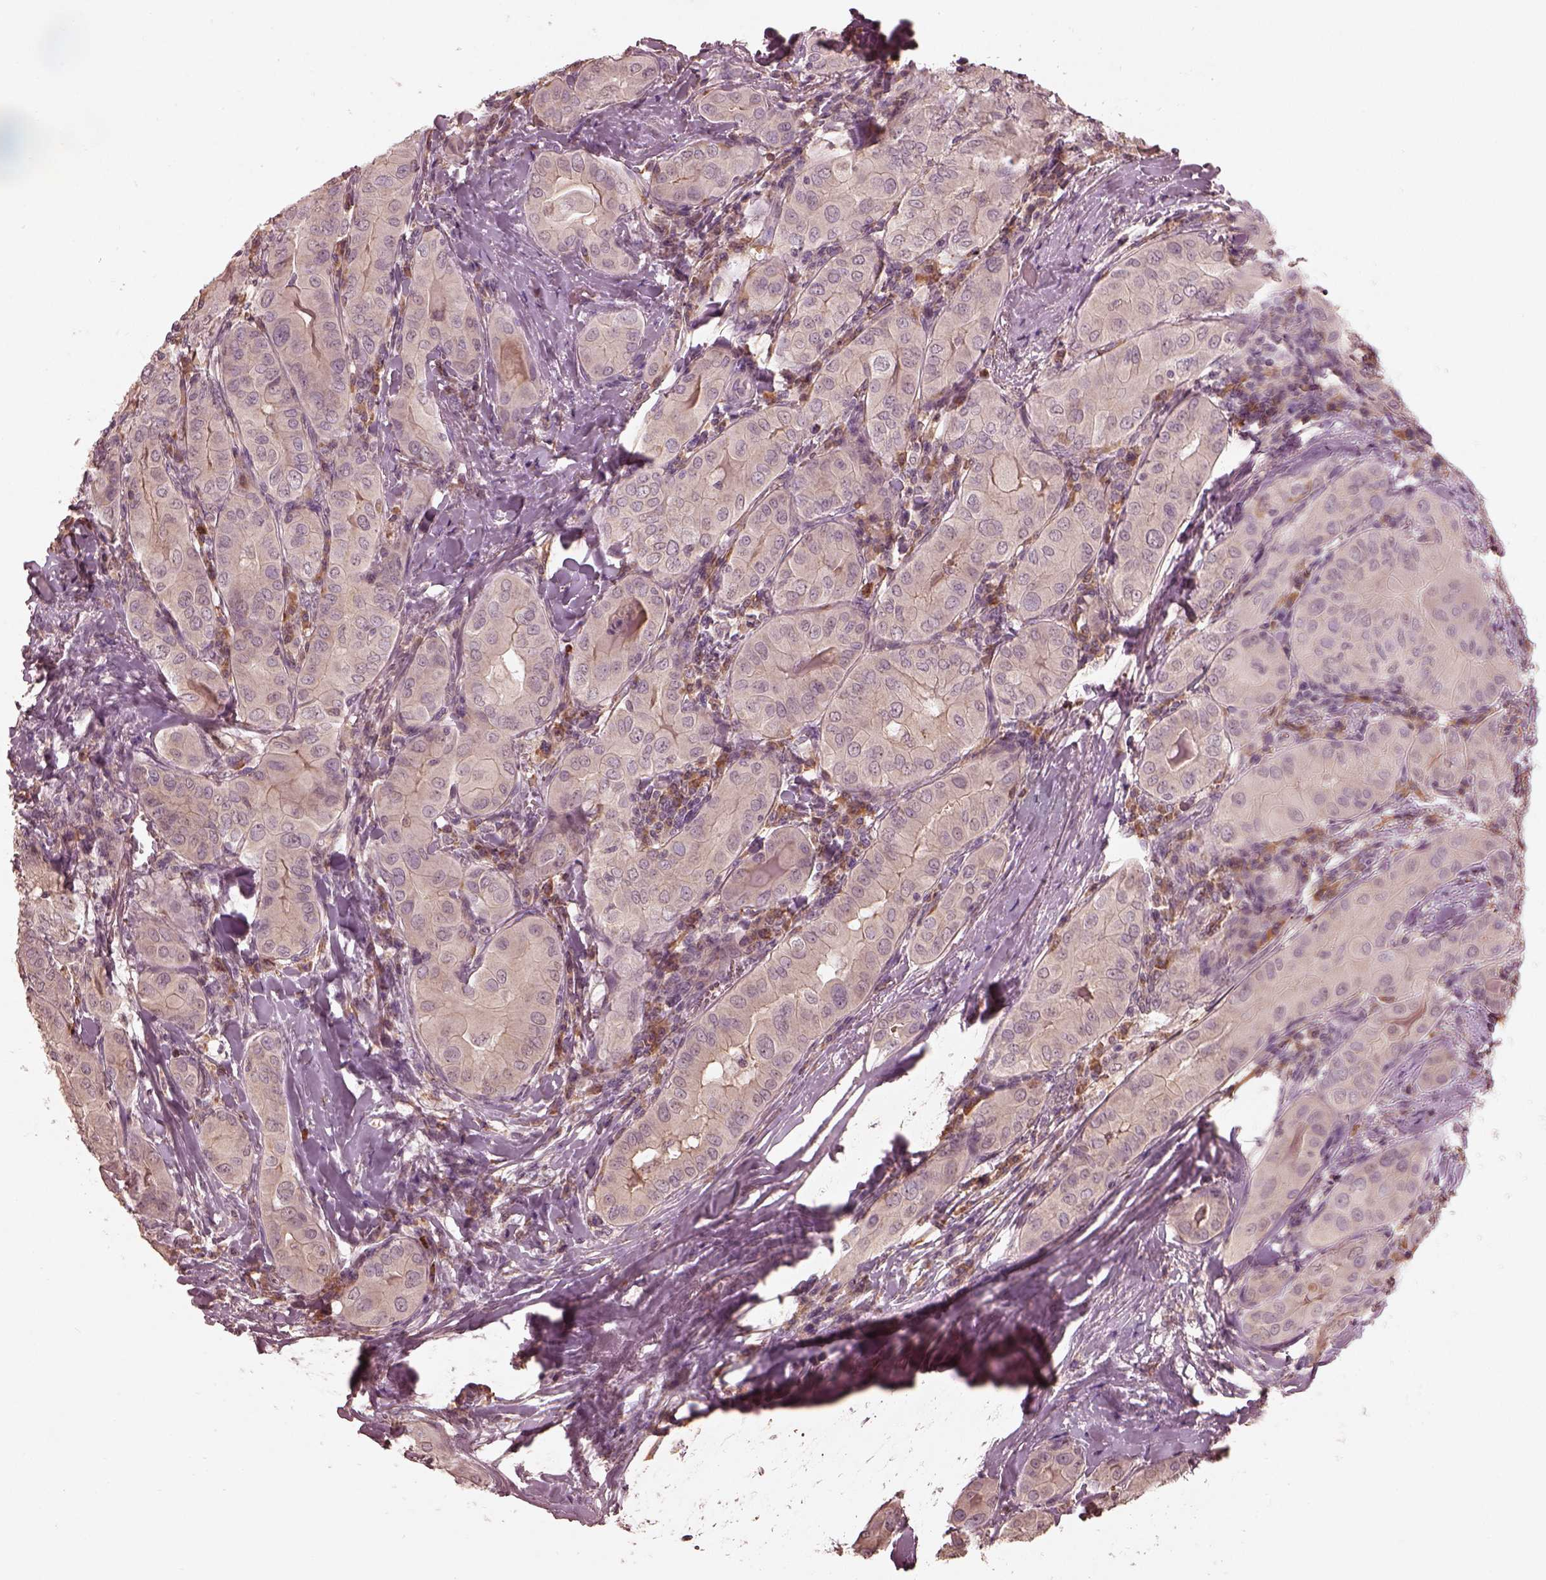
{"staining": {"intensity": "negative", "quantity": "none", "location": "none"}, "tissue": "thyroid cancer", "cell_type": "Tumor cells", "image_type": "cancer", "snomed": [{"axis": "morphology", "description": "Papillary adenocarcinoma, NOS"}, {"axis": "topography", "description": "Thyroid gland"}], "caption": "High magnification brightfield microscopy of thyroid cancer stained with DAB (brown) and counterstained with hematoxylin (blue): tumor cells show no significant positivity.", "gene": "CALR3", "patient": {"sex": "female", "age": 37}}